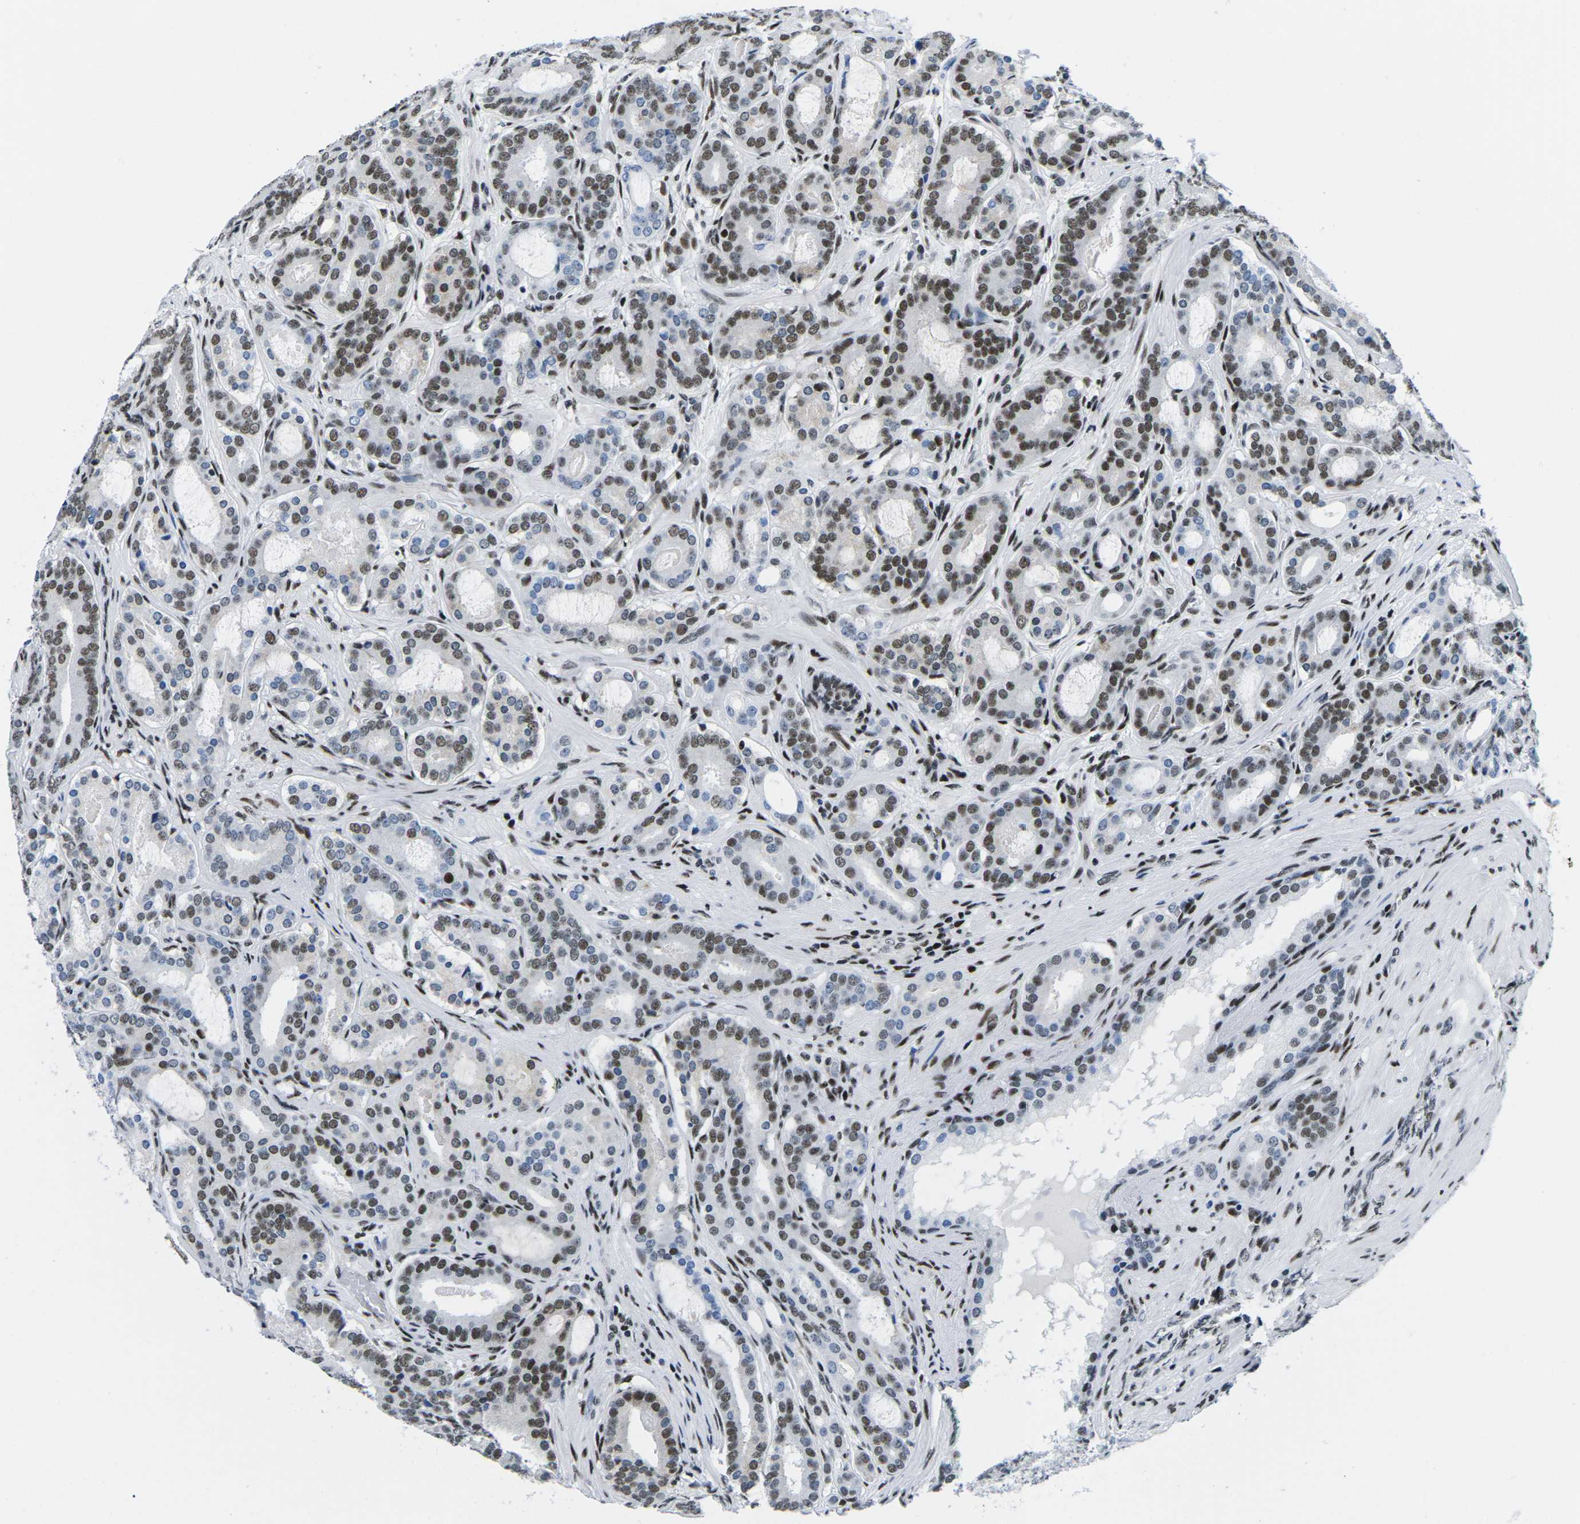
{"staining": {"intensity": "moderate", "quantity": ">75%", "location": "nuclear"}, "tissue": "prostate cancer", "cell_type": "Tumor cells", "image_type": "cancer", "snomed": [{"axis": "morphology", "description": "Adenocarcinoma, High grade"}, {"axis": "topography", "description": "Prostate"}], "caption": "There is medium levels of moderate nuclear positivity in tumor cells of adenocarcinoma (high-grade) (prostate), as demonstrated by immunohistochemical staining (brown color).", "gene": "ATF1", "patient": {"sex": "male", "age": 60}}